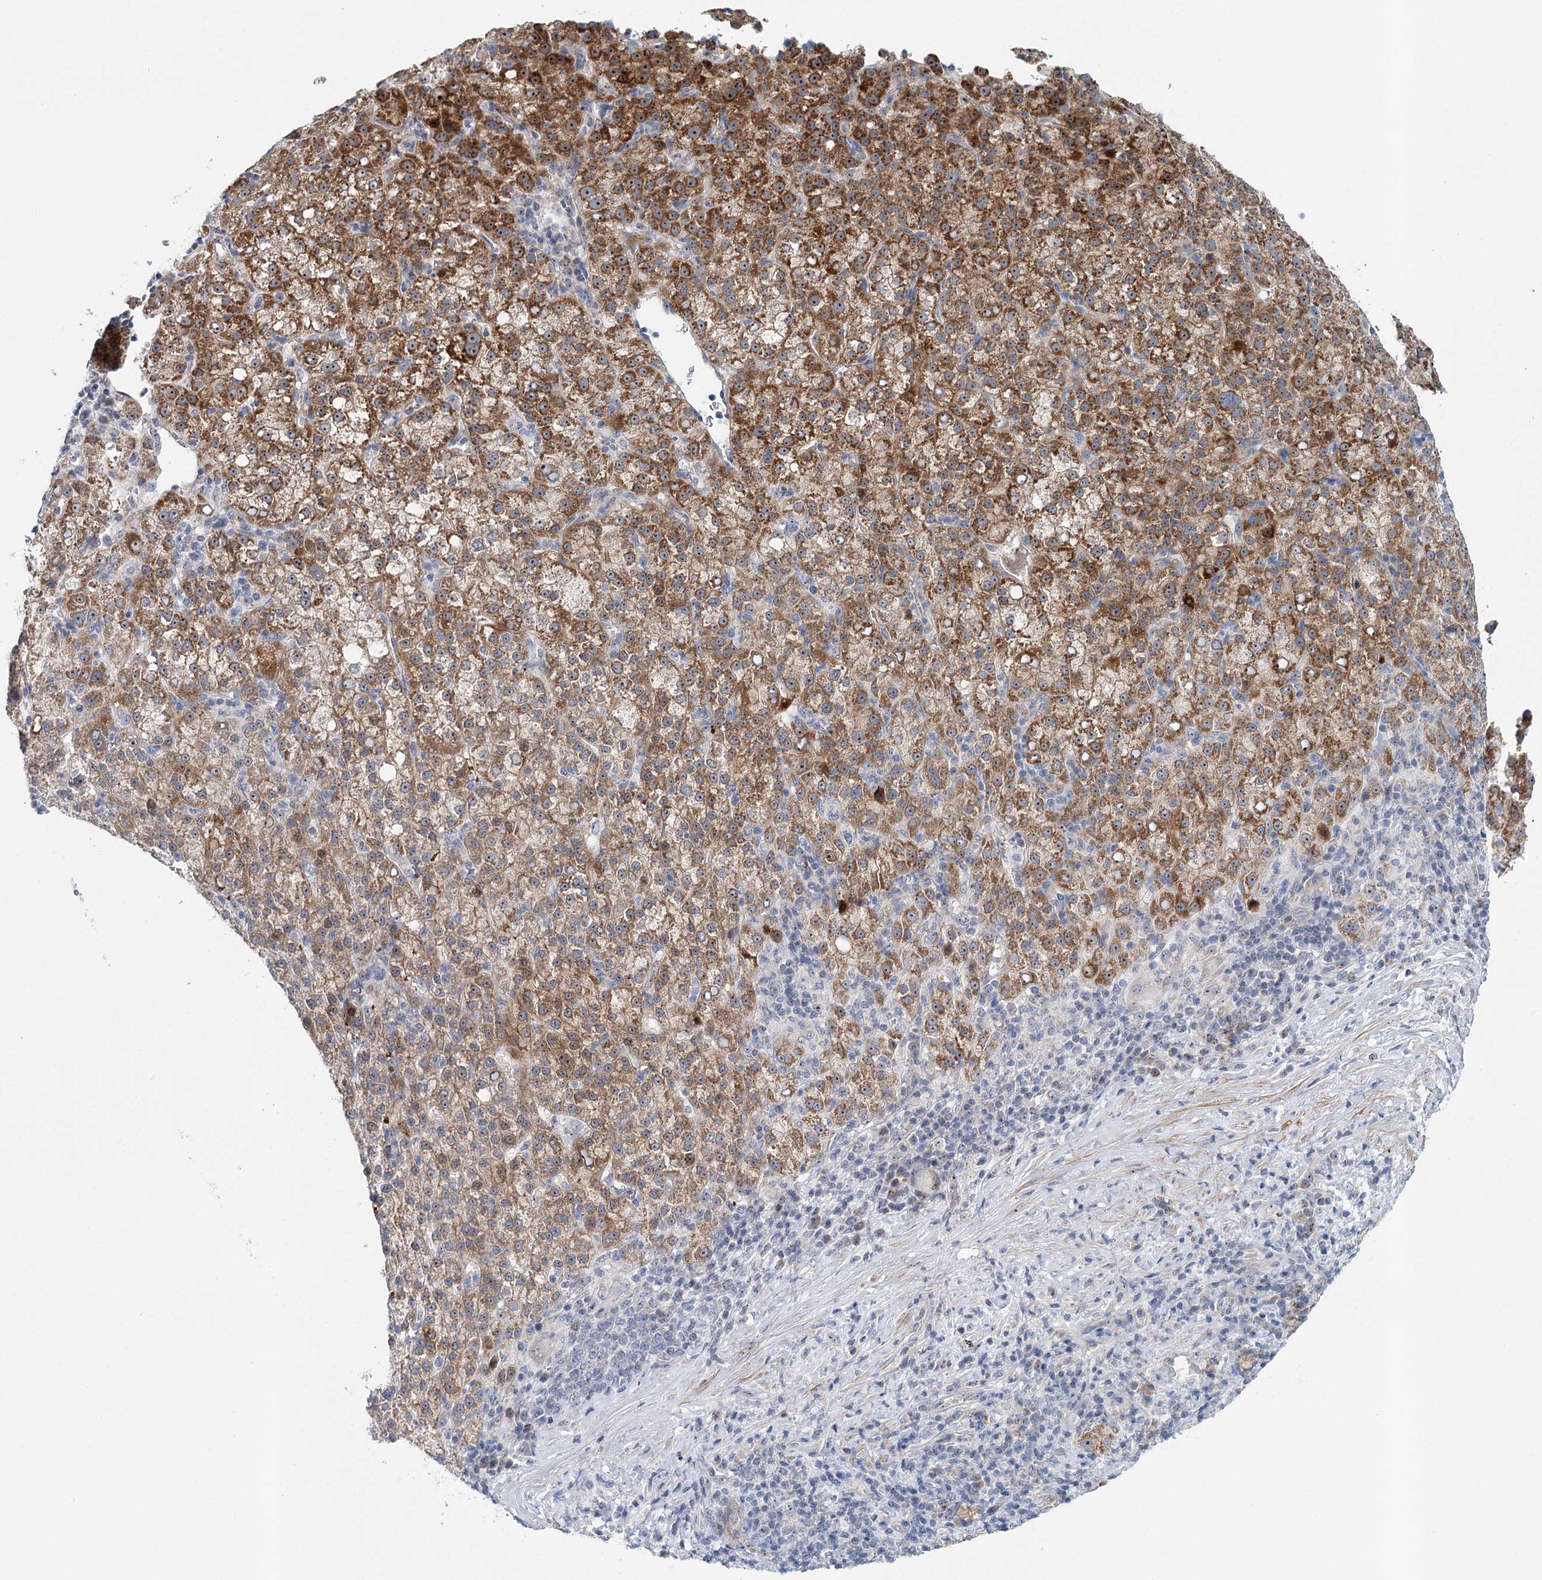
{"staining": {"intensity": "moderate", "quantity": "25%-75%", "location": "cytoplasmic/membranous"}, "tissue": "liver cancer", "cell_type": "Tumor cells", "image_type": "cancer", "snomed": [{"axis": "morphology", "description": "Carcinoma, Hepatocellular, NOS"}, {"axis": "topography", "description": "Liver"}], "caption": "Tumor cells exhibit medium levels of moderate cytoplasmic/membranous expression in about 25%-75% of cells in liver cancer.", "gene": "RBM43", "patient": {"sex": "female", "age": 58}}